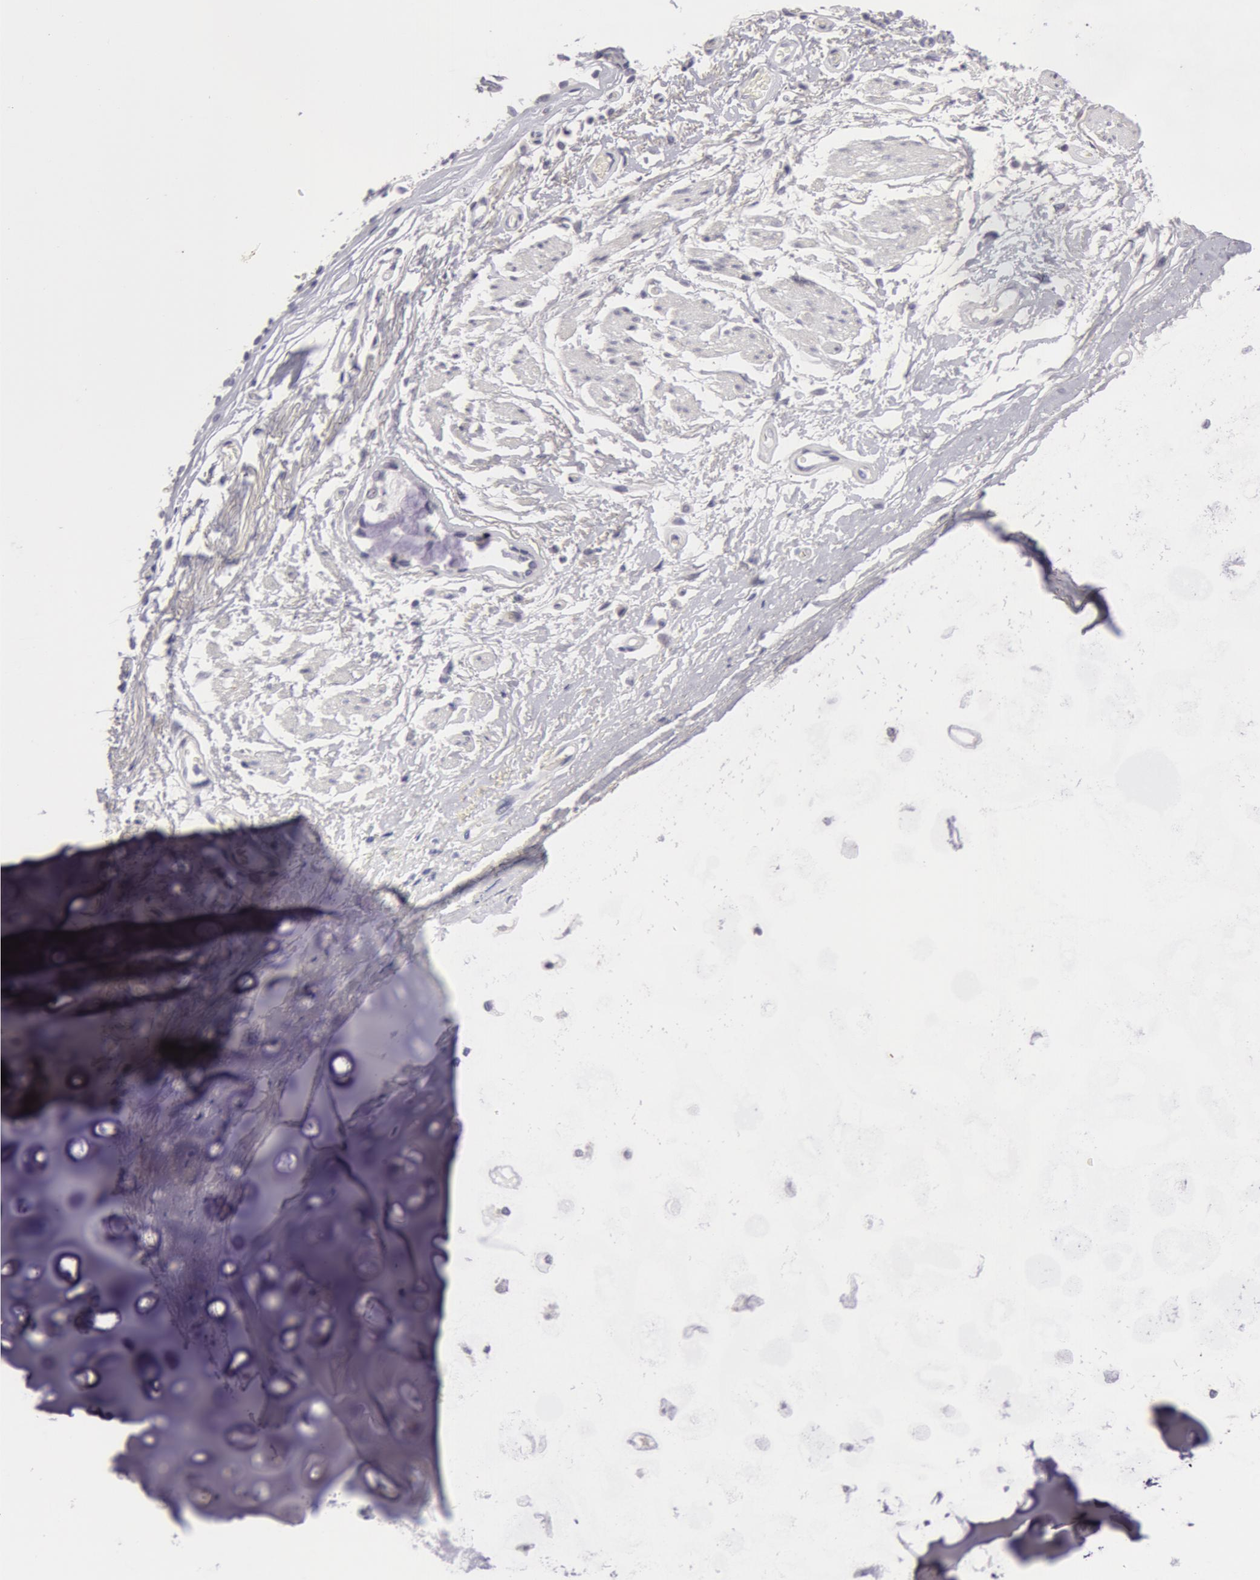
{"staining": {"intensity": "weak", "quantity": "25%-75%", "location": "cytoplasmic/membranous"}, "tissue": "adipose tissue", "cell_type": "Adipocytes", "image_type": "normal", "snomed": [{"axis": "morphology", "description": "Normal tissue, NOS"}, {"axis": "topography", "description": "Cartilage tissue"}, {"axis": "topography", "description": "Lung"}], "caption": "DAB immunohistochemical staining of benign human adipose tissue demonstrates weak cytoplasmic/membranous protein expression in about 25%-75% of adipocytes. (brown staining indicates protein expression, while blue staining denotes nuclei).", "gene": "NLGN4X", "patient": {"sex": "male", "age": 65}}